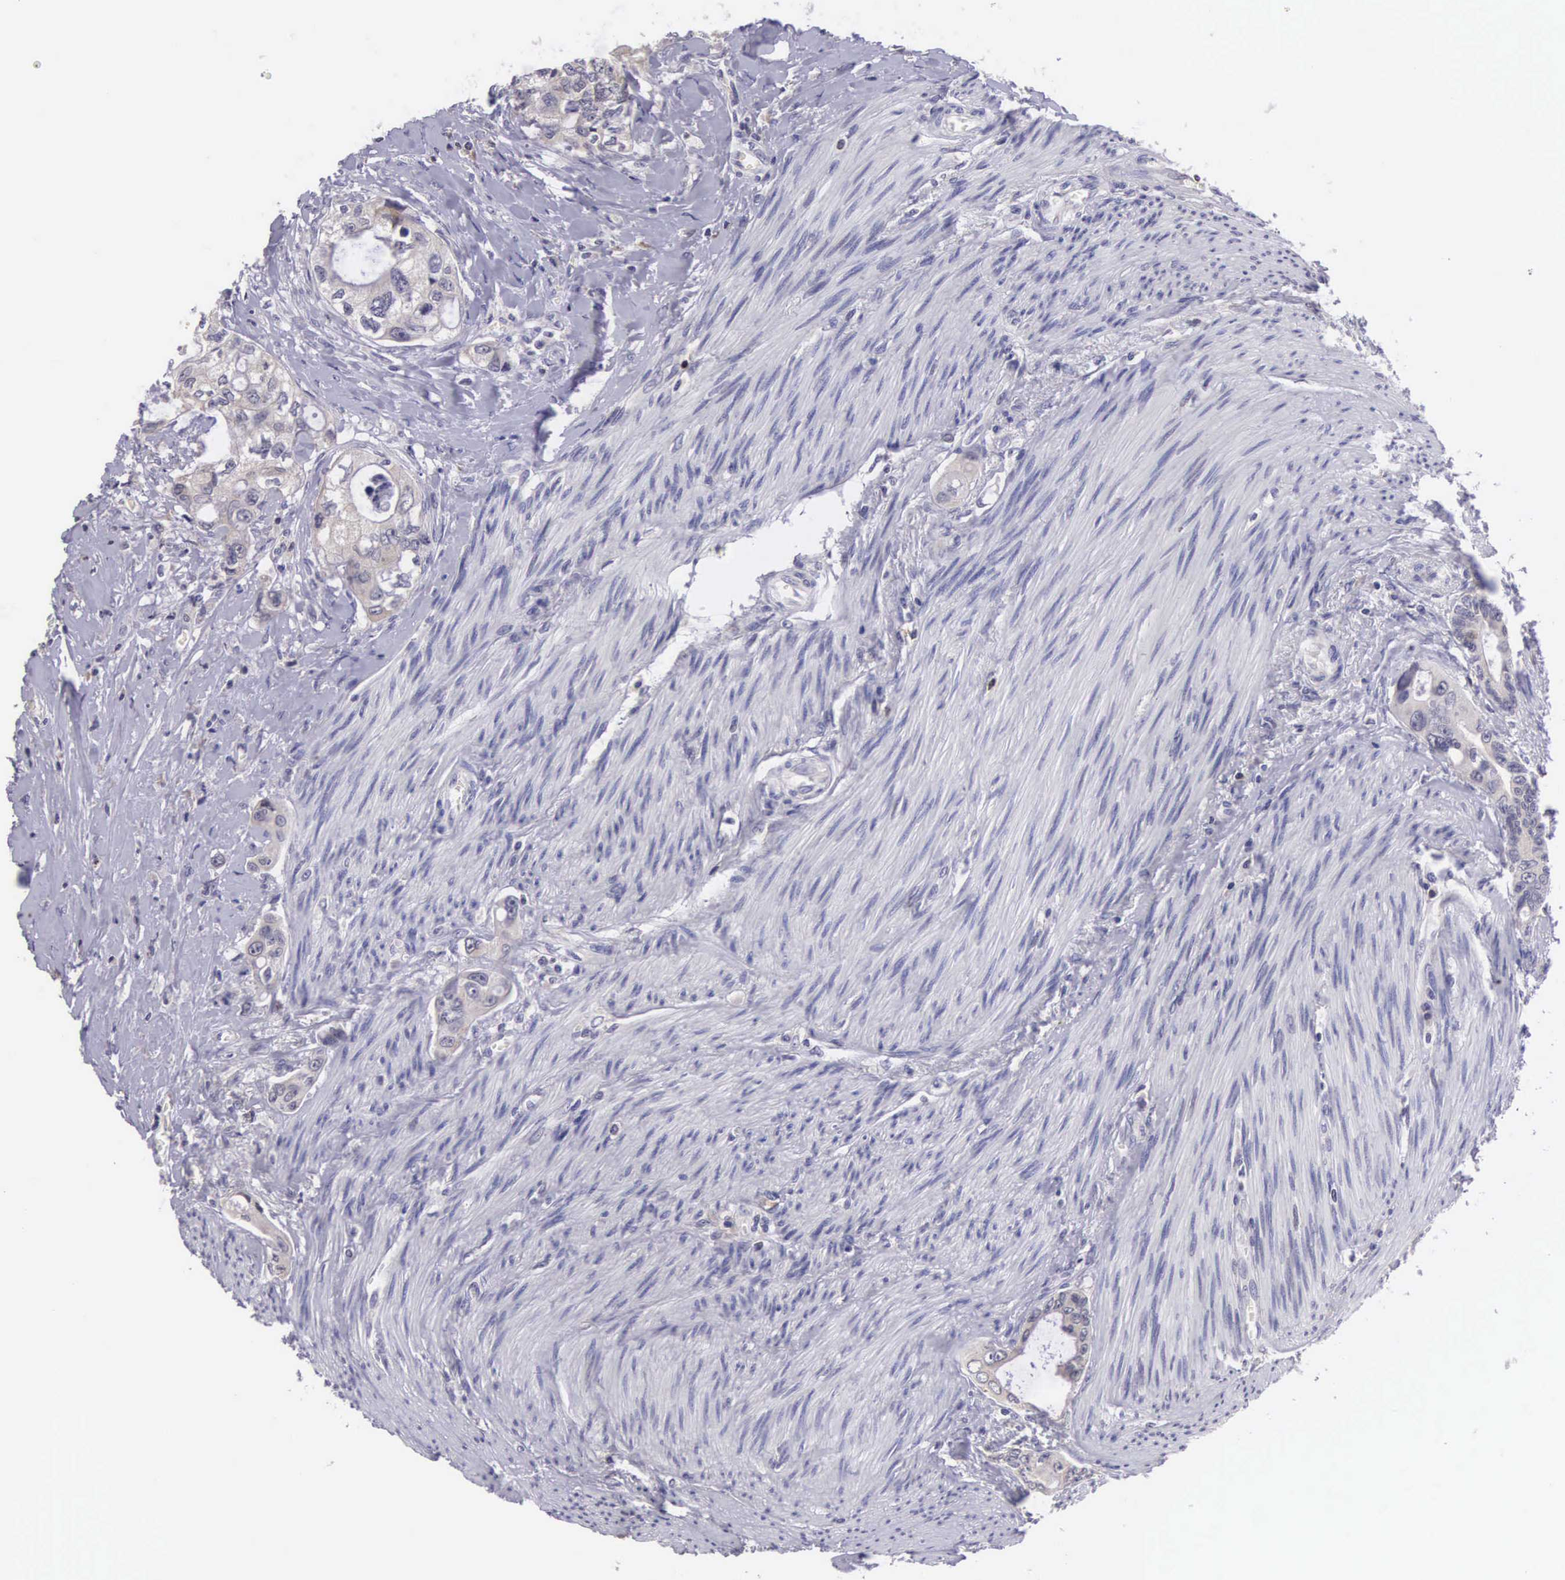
{"staining": {"intensity": "negative", "quantity": "none", "location": "none"}, "tissue": "colorectal cancer", "cell_type": "Tumor cells", "image_type": "cancer", "snomed": [{"axis": "morphology", "description": "Adenocarcinoma, NOS"}, {"axis": "topography", "description": "Rectum"}], "caption": "Colorectal cancer stained for a protein using immunohistochemistry exhibits no staining tumor cells.", "gene": "ARG2", "patient": {"sex": "female", "age": 57}}